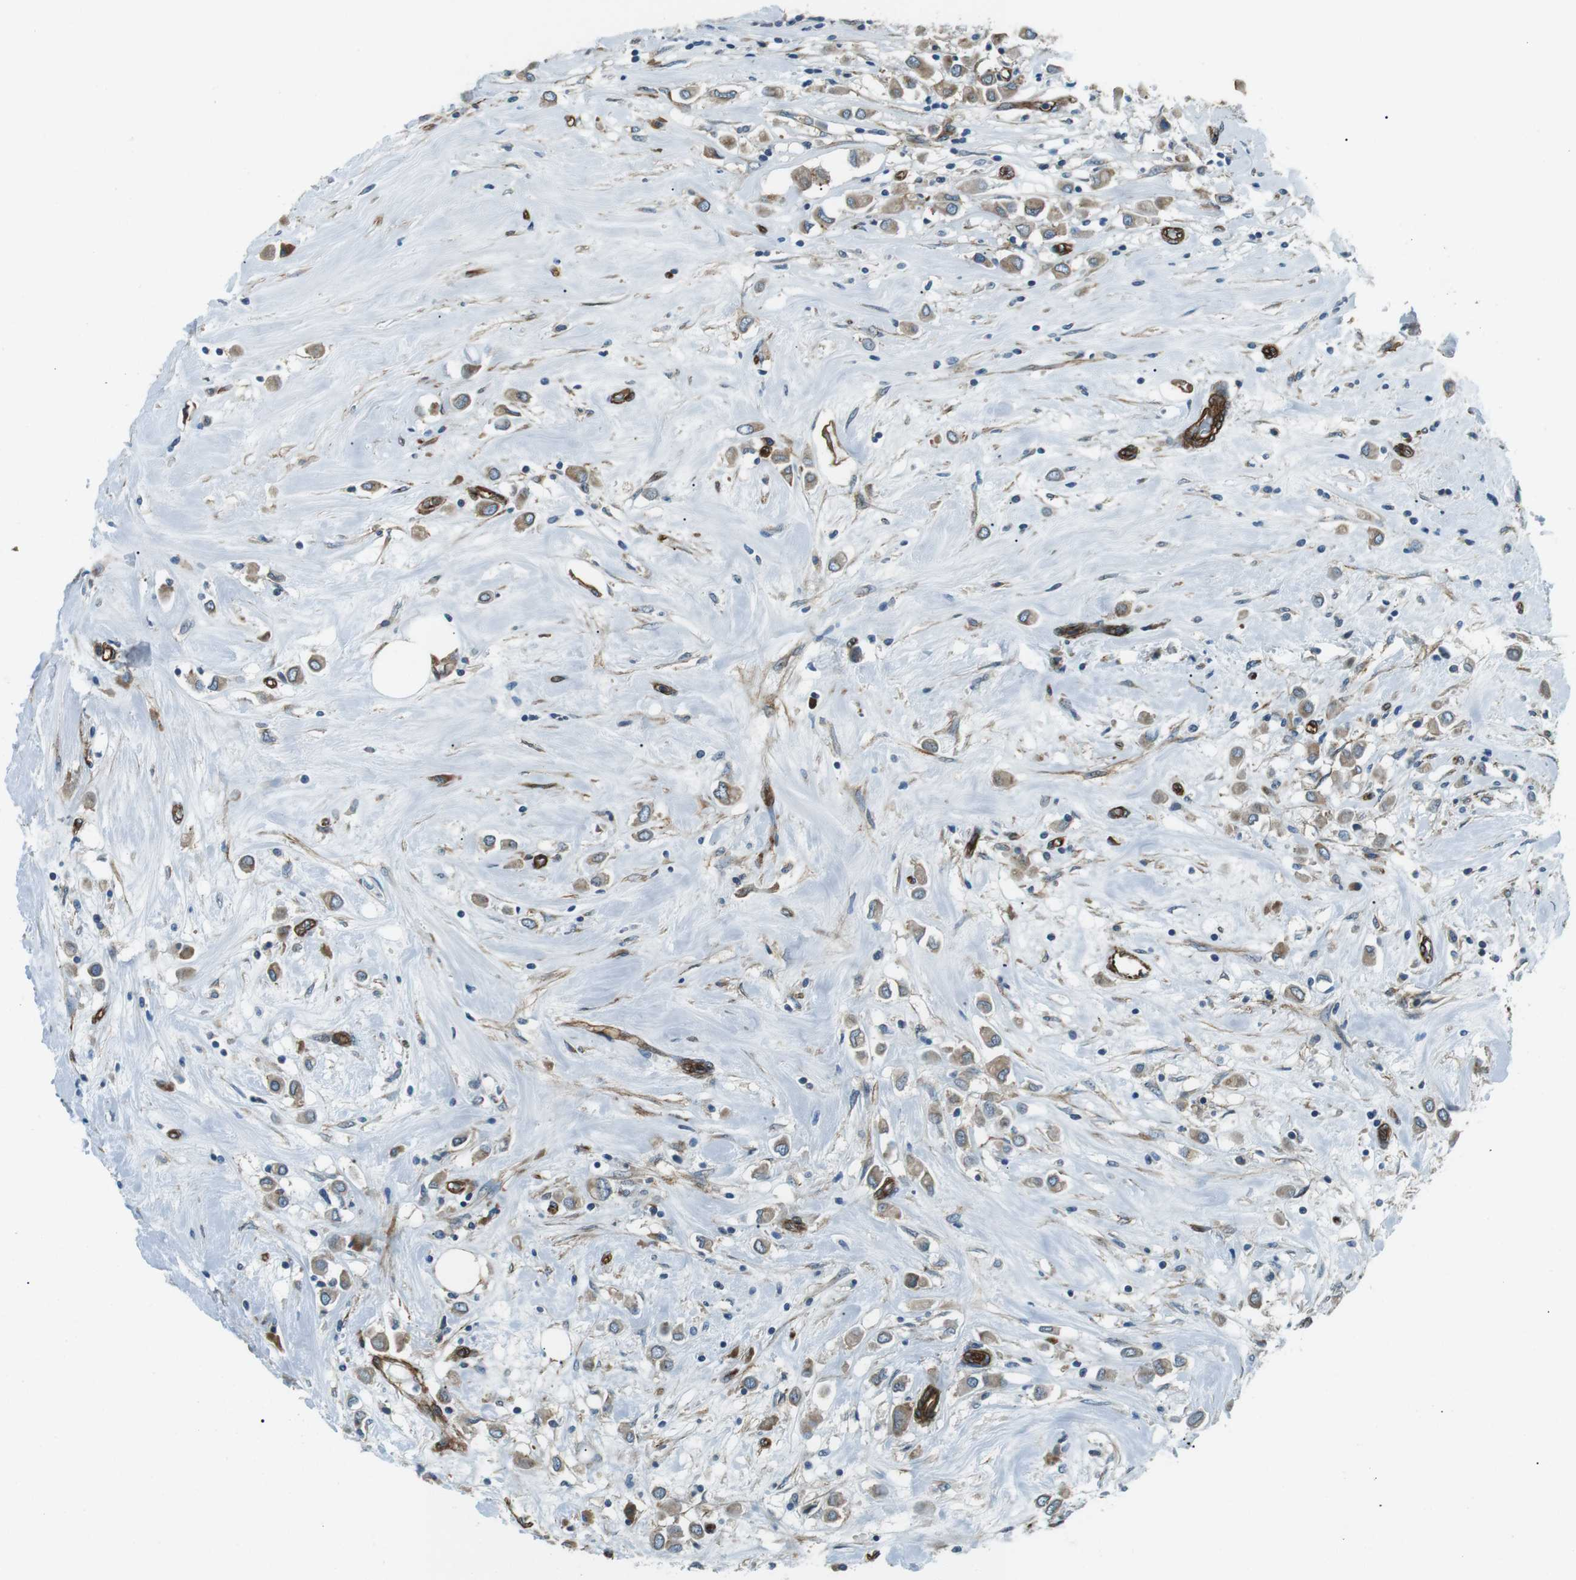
{"staining": {"intensity": "weak", "quantity": ">75%", "location": "cytoplasmic/membranous"}, "tissue": "breast cancer", "cell_type": "Tumor cells", "image_type": "cancer", "snomed": [{"axis": "morphology", "description": "Duct carcinoma"}, {"axis": "topography", "description": "Breast"}], "caption": "Immunohistochemical staining of breast infiltrating ductal carcinoma displays weak cytoplasmic/membranous protein staining in about >75% of tumor cells. Immunohistochemistry (ihc) stains the protein in brown and the nuclei are stained blue.", "gene": "ODR4", "patient": {"sex": "female", "age": 61}}